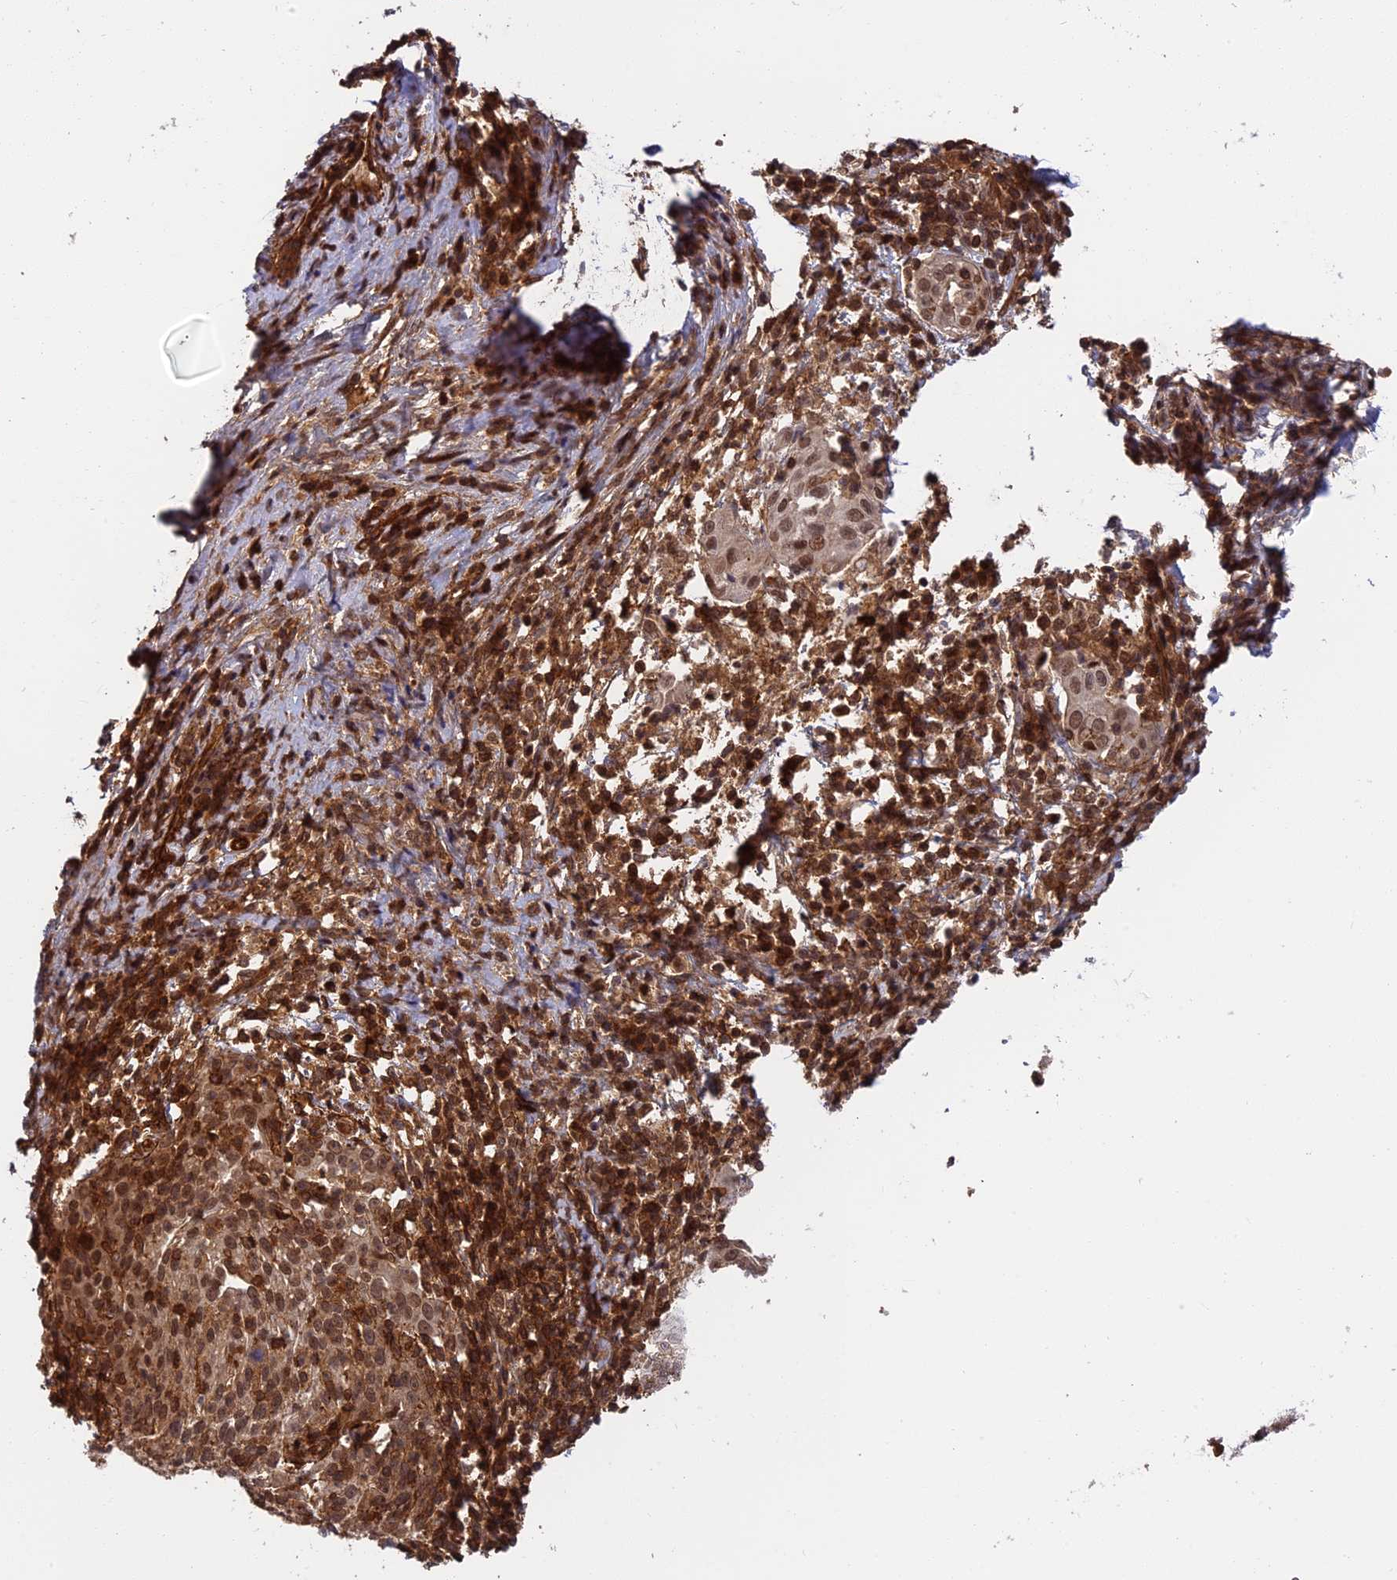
{"staining": {"intensity": "moderate", "quantity": ">75%", "location": "cytoplasmic/membranous,nuclear"}, "tissue": "cervical cancer", "cell_type": "Tumor cells", "image_type": "cancer", "snomed": [{"axis": "morphology", "description": "Squamous cell carcinoma, NOS"}, {"axis": "topography", "description": "Cervix"}], "caption": "Protein expression analysis of cervical squamous cell carcinoma shows moderate cytoplasmic/membranous and nuclear staining in about >75% of tumor cells. Ihc stains the protein of interest in brown and the nuclei are stained blue.", "gene": "OSBPL1A", "patient": {"sex": "female", "age": 57}}